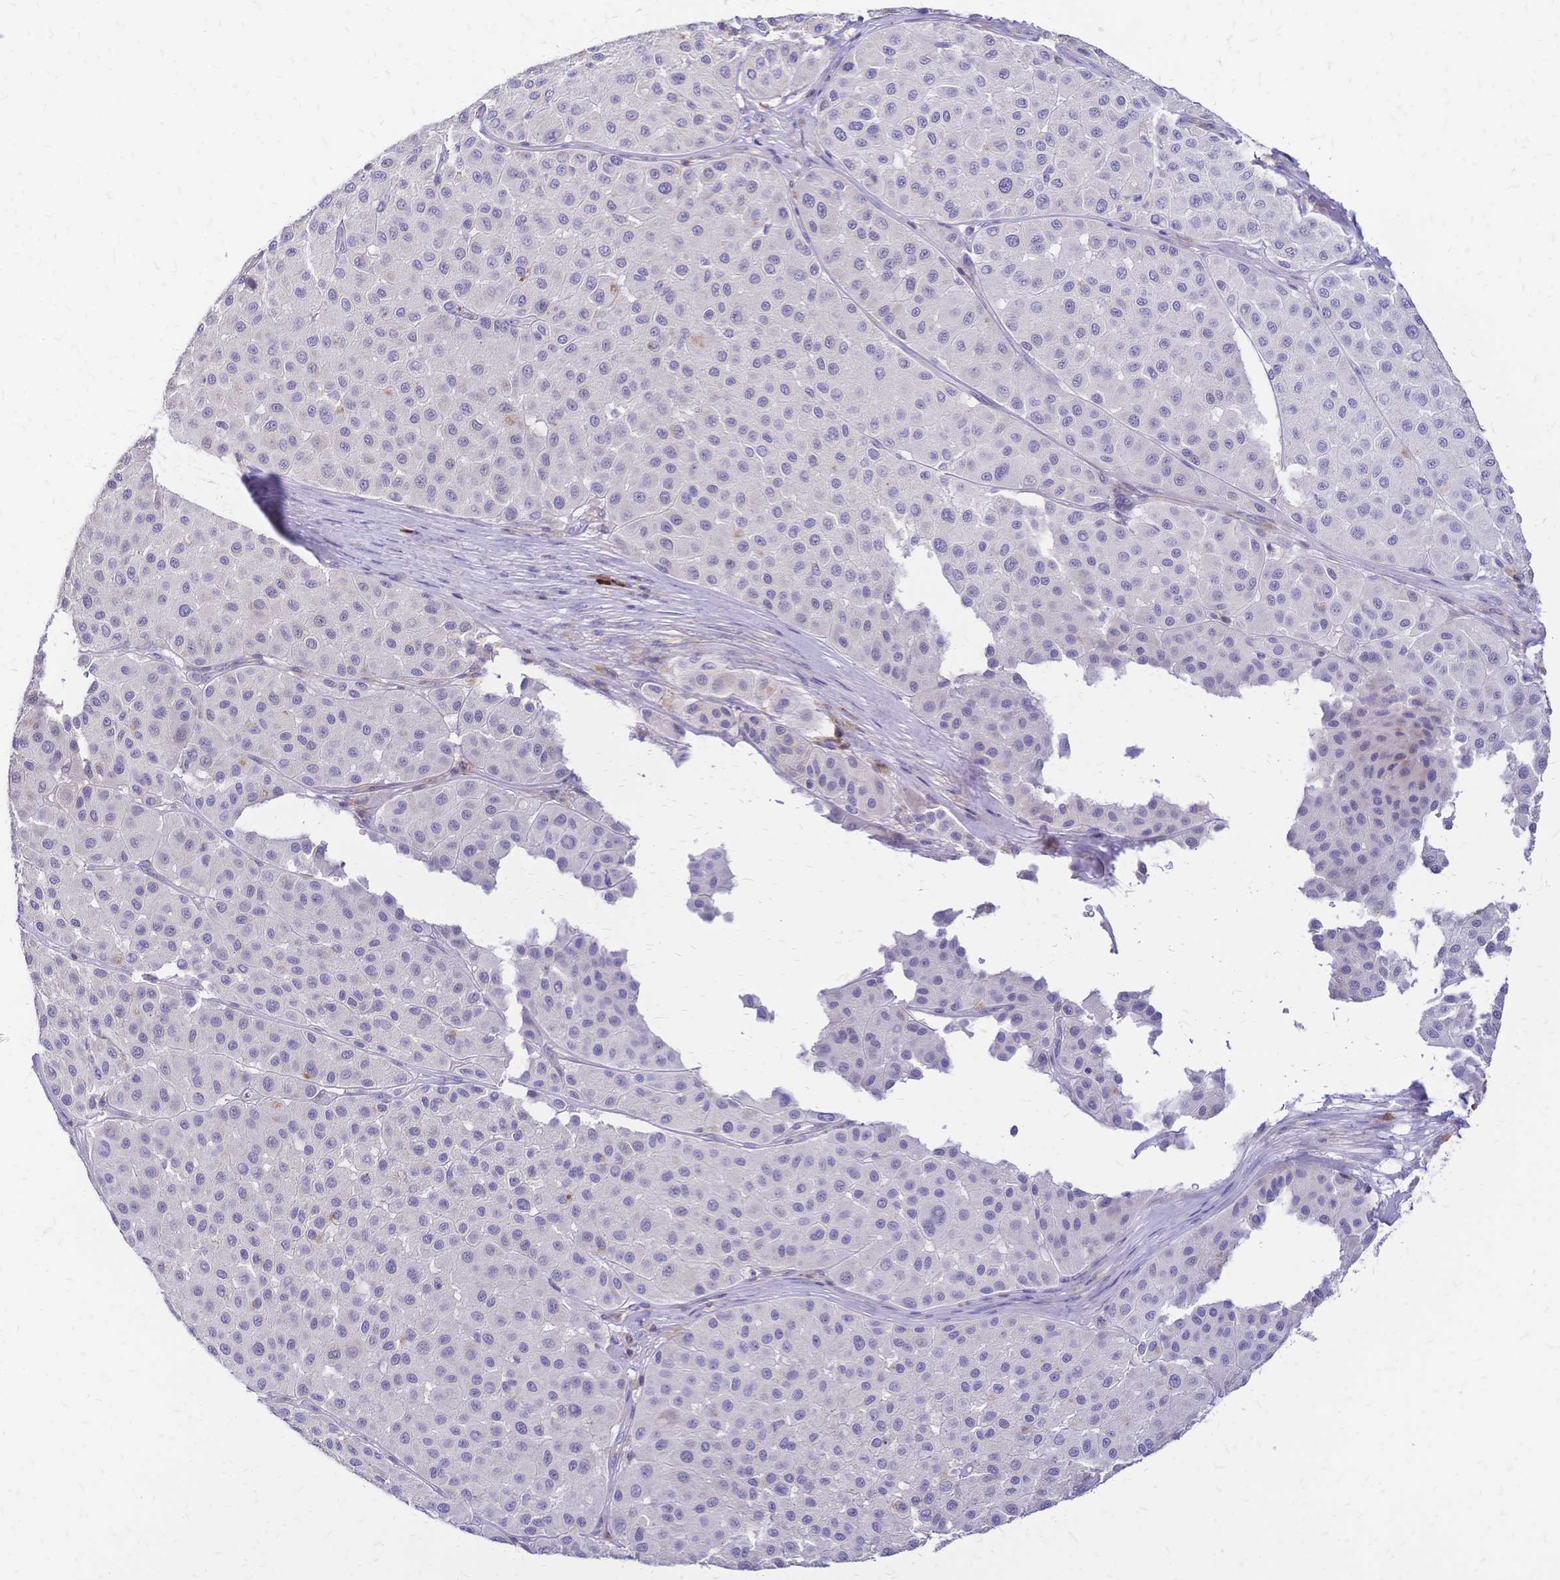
{"staining": {"intensity": "negative", "quantity": "none", "location": "none"}, "tissue": "melanoma", "cell_type": "Tumor cells", "image_type": "cancer", "snomed": [{"axis": "morphology", "description": "Malignant melanoma, Metastatic site"}, {"axis": "topography", "description": "Smooth muscle"}], "caption": "Malignant melanoma (metastatic site) was stained to show a protein in brown. There is no significant positivity in tumor cells.", "gene": "IL2RA", "patient": {"sex": "male", "age": 41}}